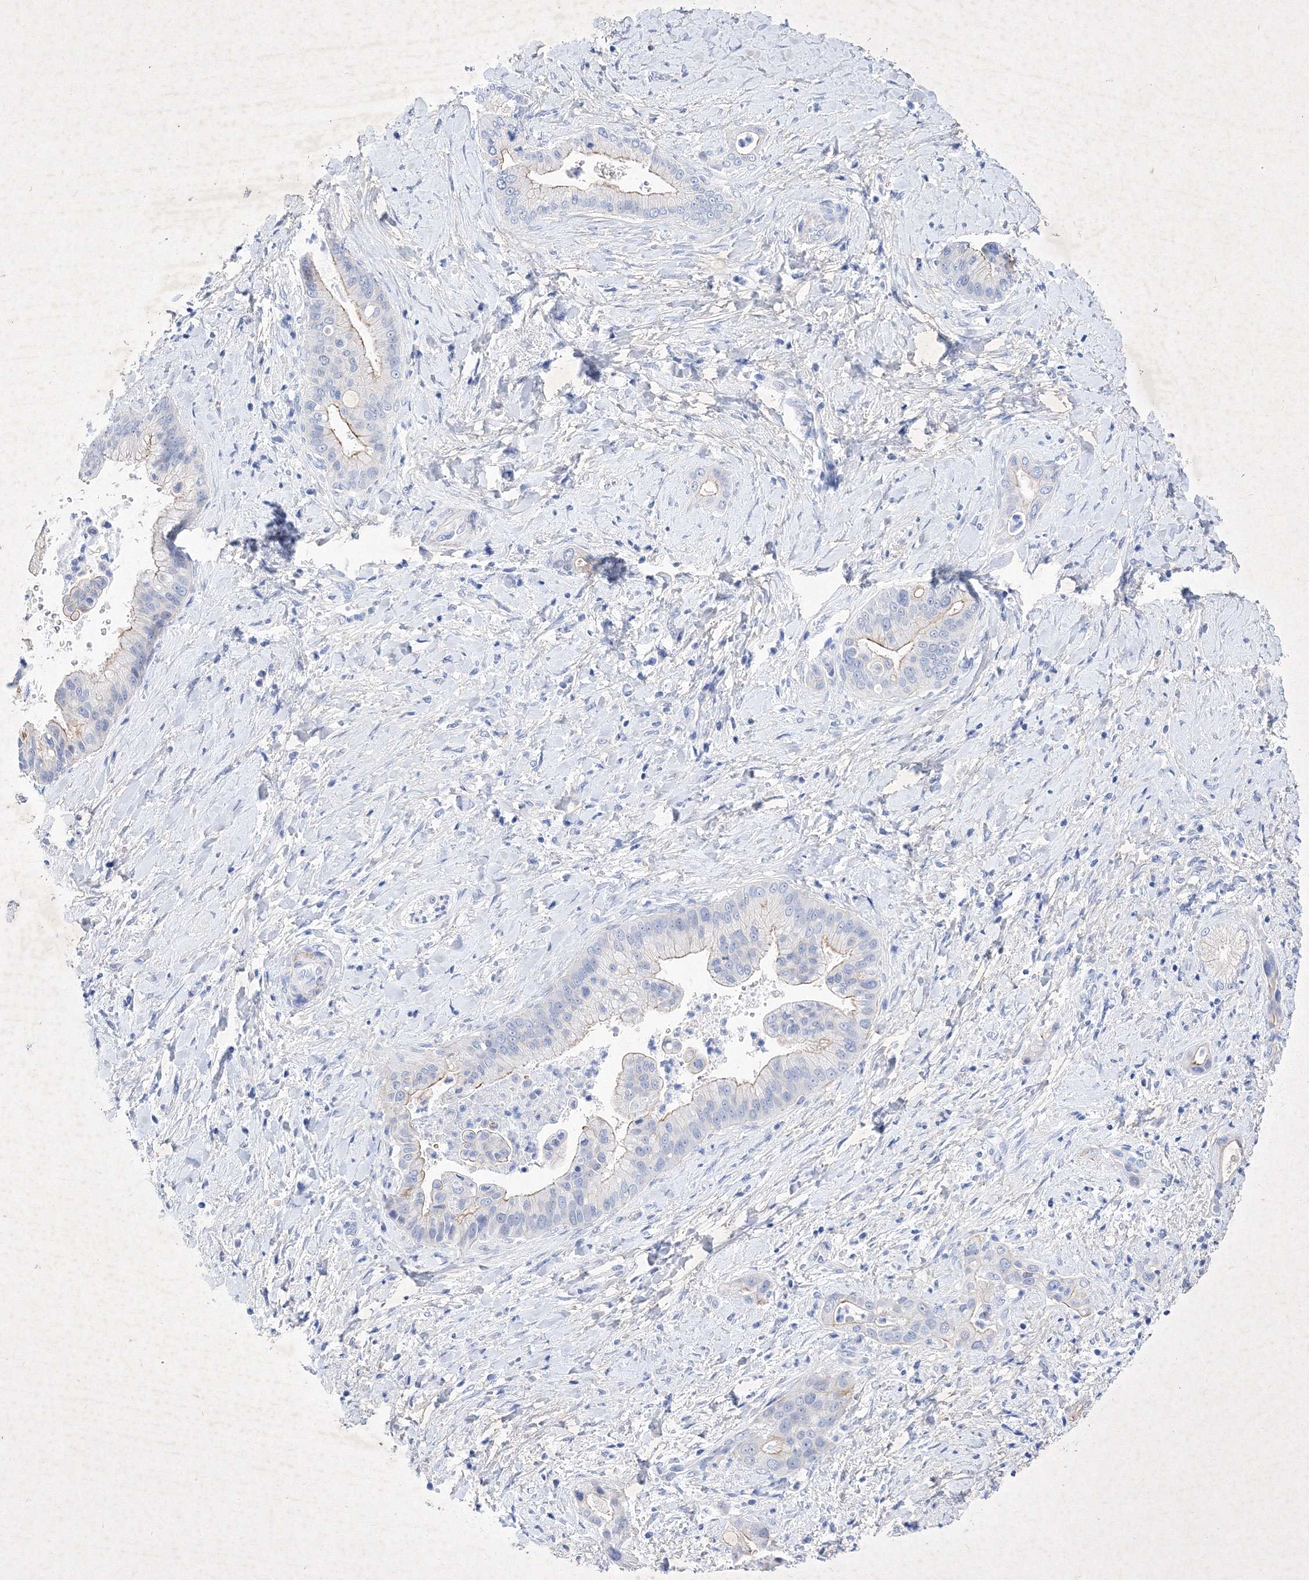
{"staining": {"intensity": "negative", "quantity": "none", "location": "none"}, "tissue": "liver cancer", "cell_type": "Tumor cells", "image_type": "cancer", "snomed": [{"axis": "morphology", "description": "Cholangiocarcinoma"}, {"axis": "topography", "description": "Liver"}], "caption": "This is an IHC photomicrograph of human cholangiocarcinoma (liver). There is no expression in tumor cells.", "gene": "GPN1", "patient": {"sex": "female", "age": 54}}